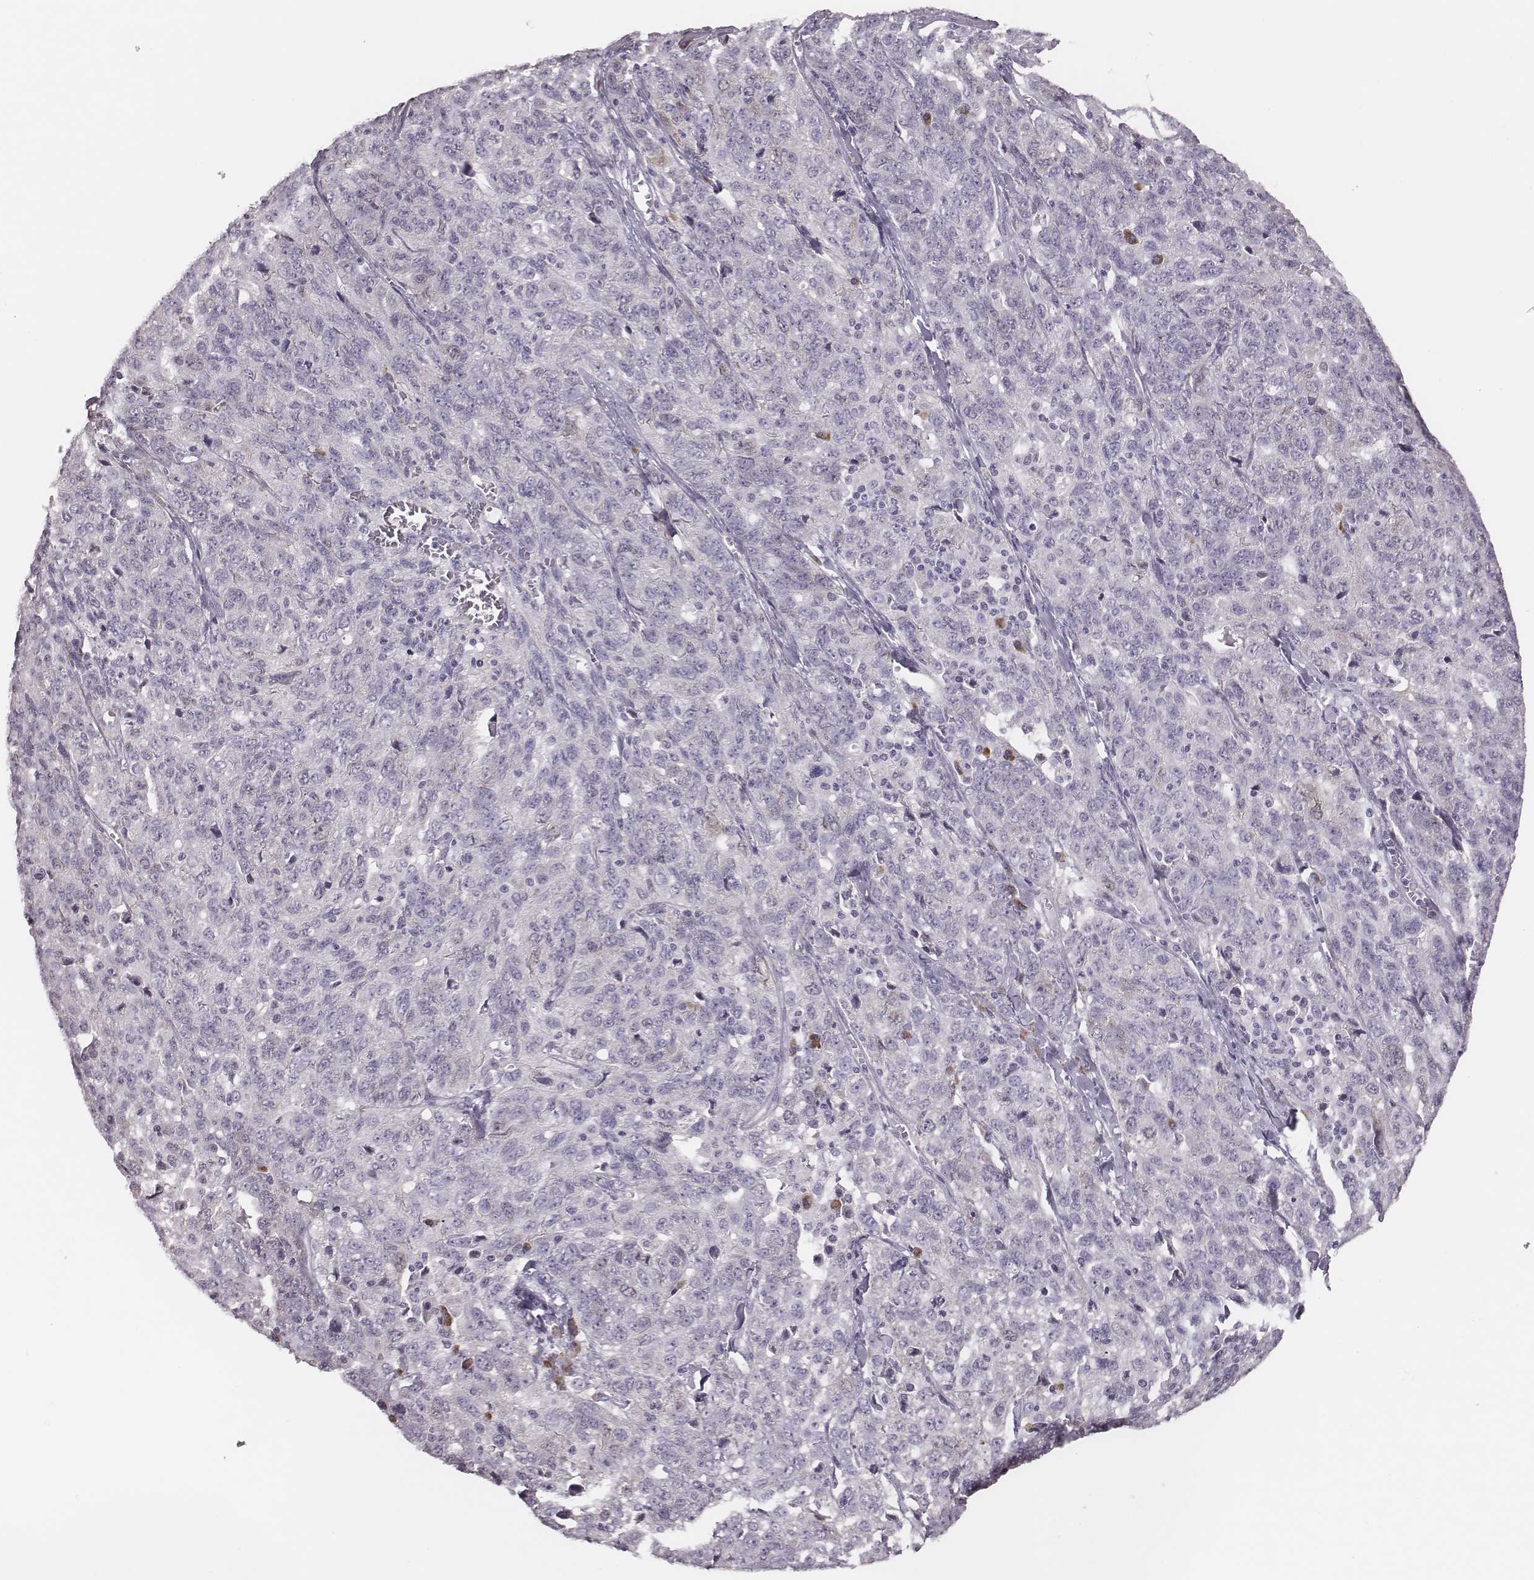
{"staining": {"intensity": "negative", "quantity": "none", "location": "none"}, "tissue": "ovarian cancer", "cell_type": "Tumor cells", "image_type": "cancer", "snomed": [{"axis": "morphology", "description": "Cystadenocarcinoma, serous, NOS"}, {"axis": "topography", "description": "Ovary"}], "caption": "The micrograph shows no significant staining in tumor cells of ovarian cancer. (DAB (3,3'-diaminobenzidine) immunohistochemistry (IHC) with hematoxylin counter stain).", "gene": "PBK", "patient": {"sex": "female", "age": 71}}